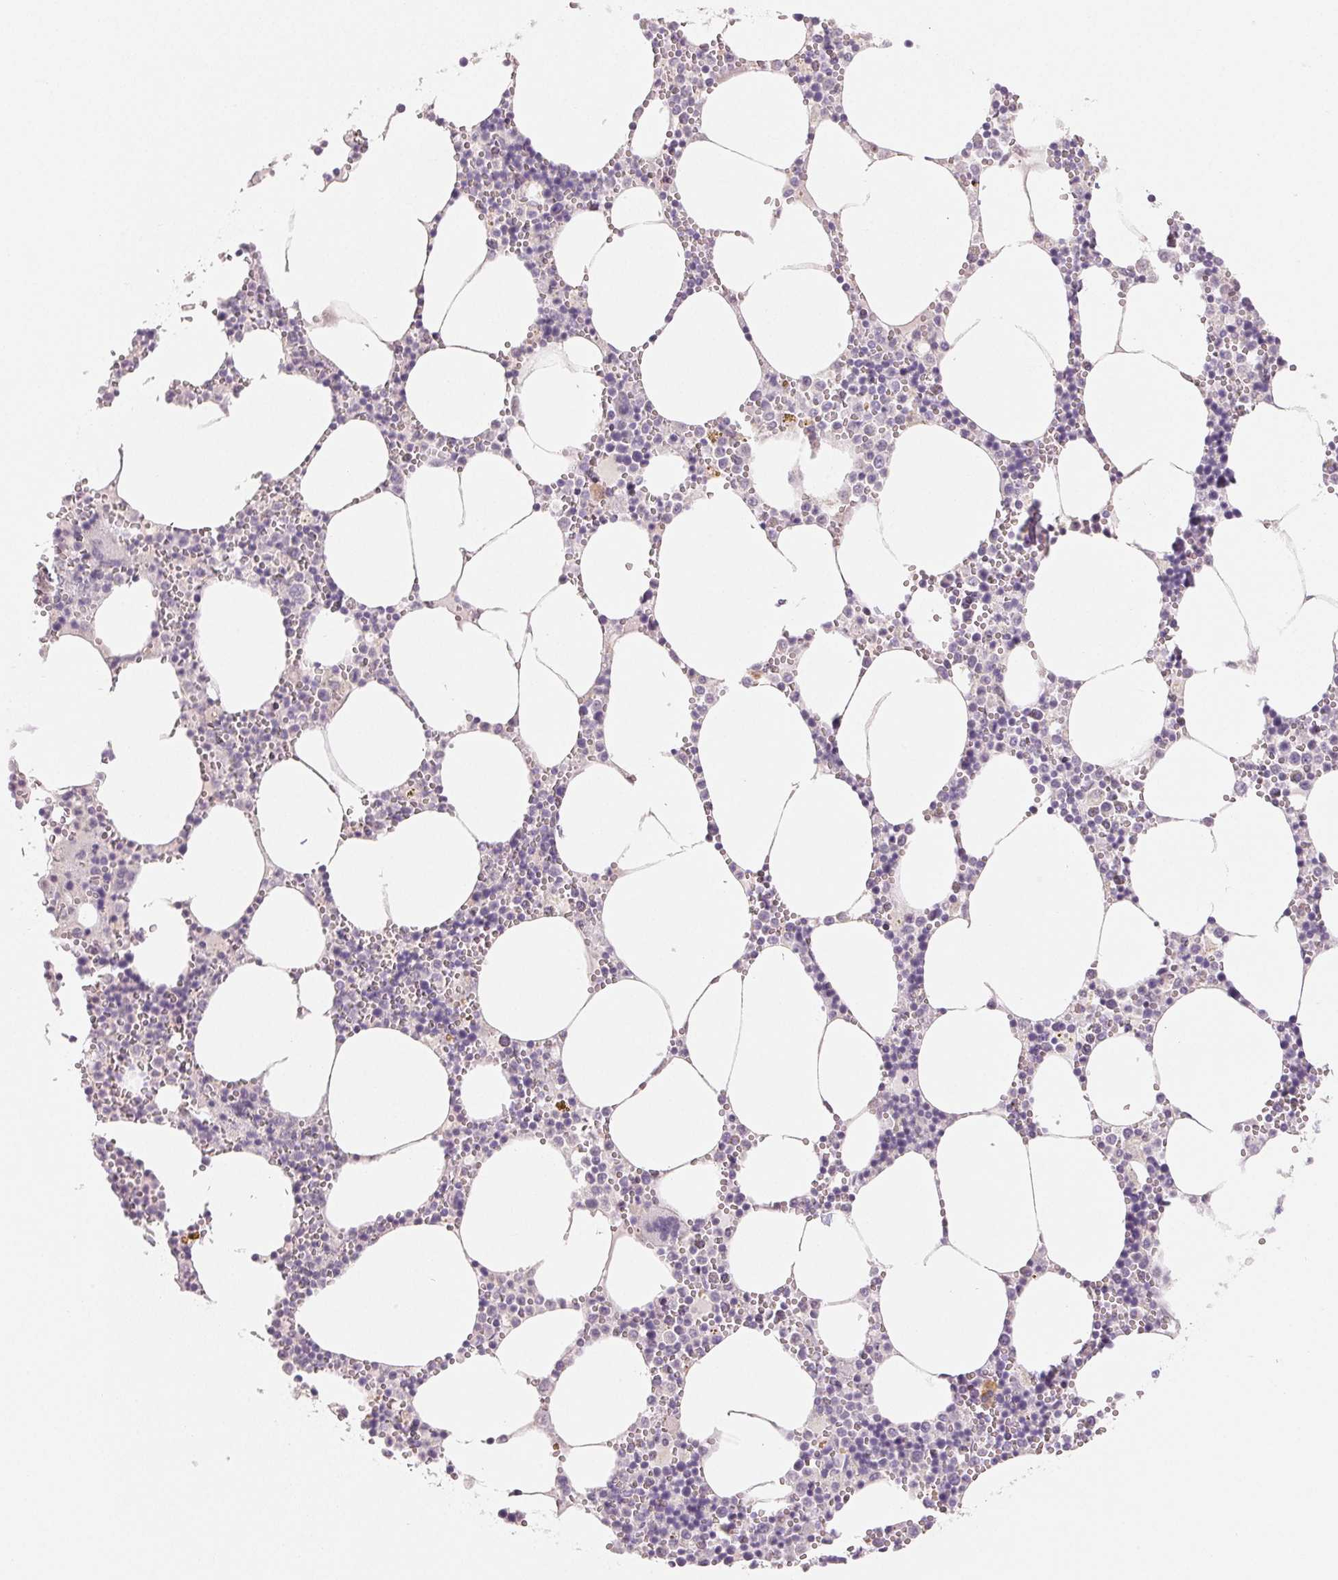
{"staining": {"intensity": "negative", "quantity": "none", "location": "none"}, "tissue": "bone marrow", "cell_type": "Hematopoietic cells", "image_type": "normal", "snomed": [{"axis": "morphology", "description": "Normal tissue, NOS"}, {"axis": "topography", "description": "Bone marrow"}], "caption": "The image exhibits no staining of hematopoietic cells in benign bone marrow.", "gene": "SMARCD3", "patient": {"sex": "male", "age": 54}}